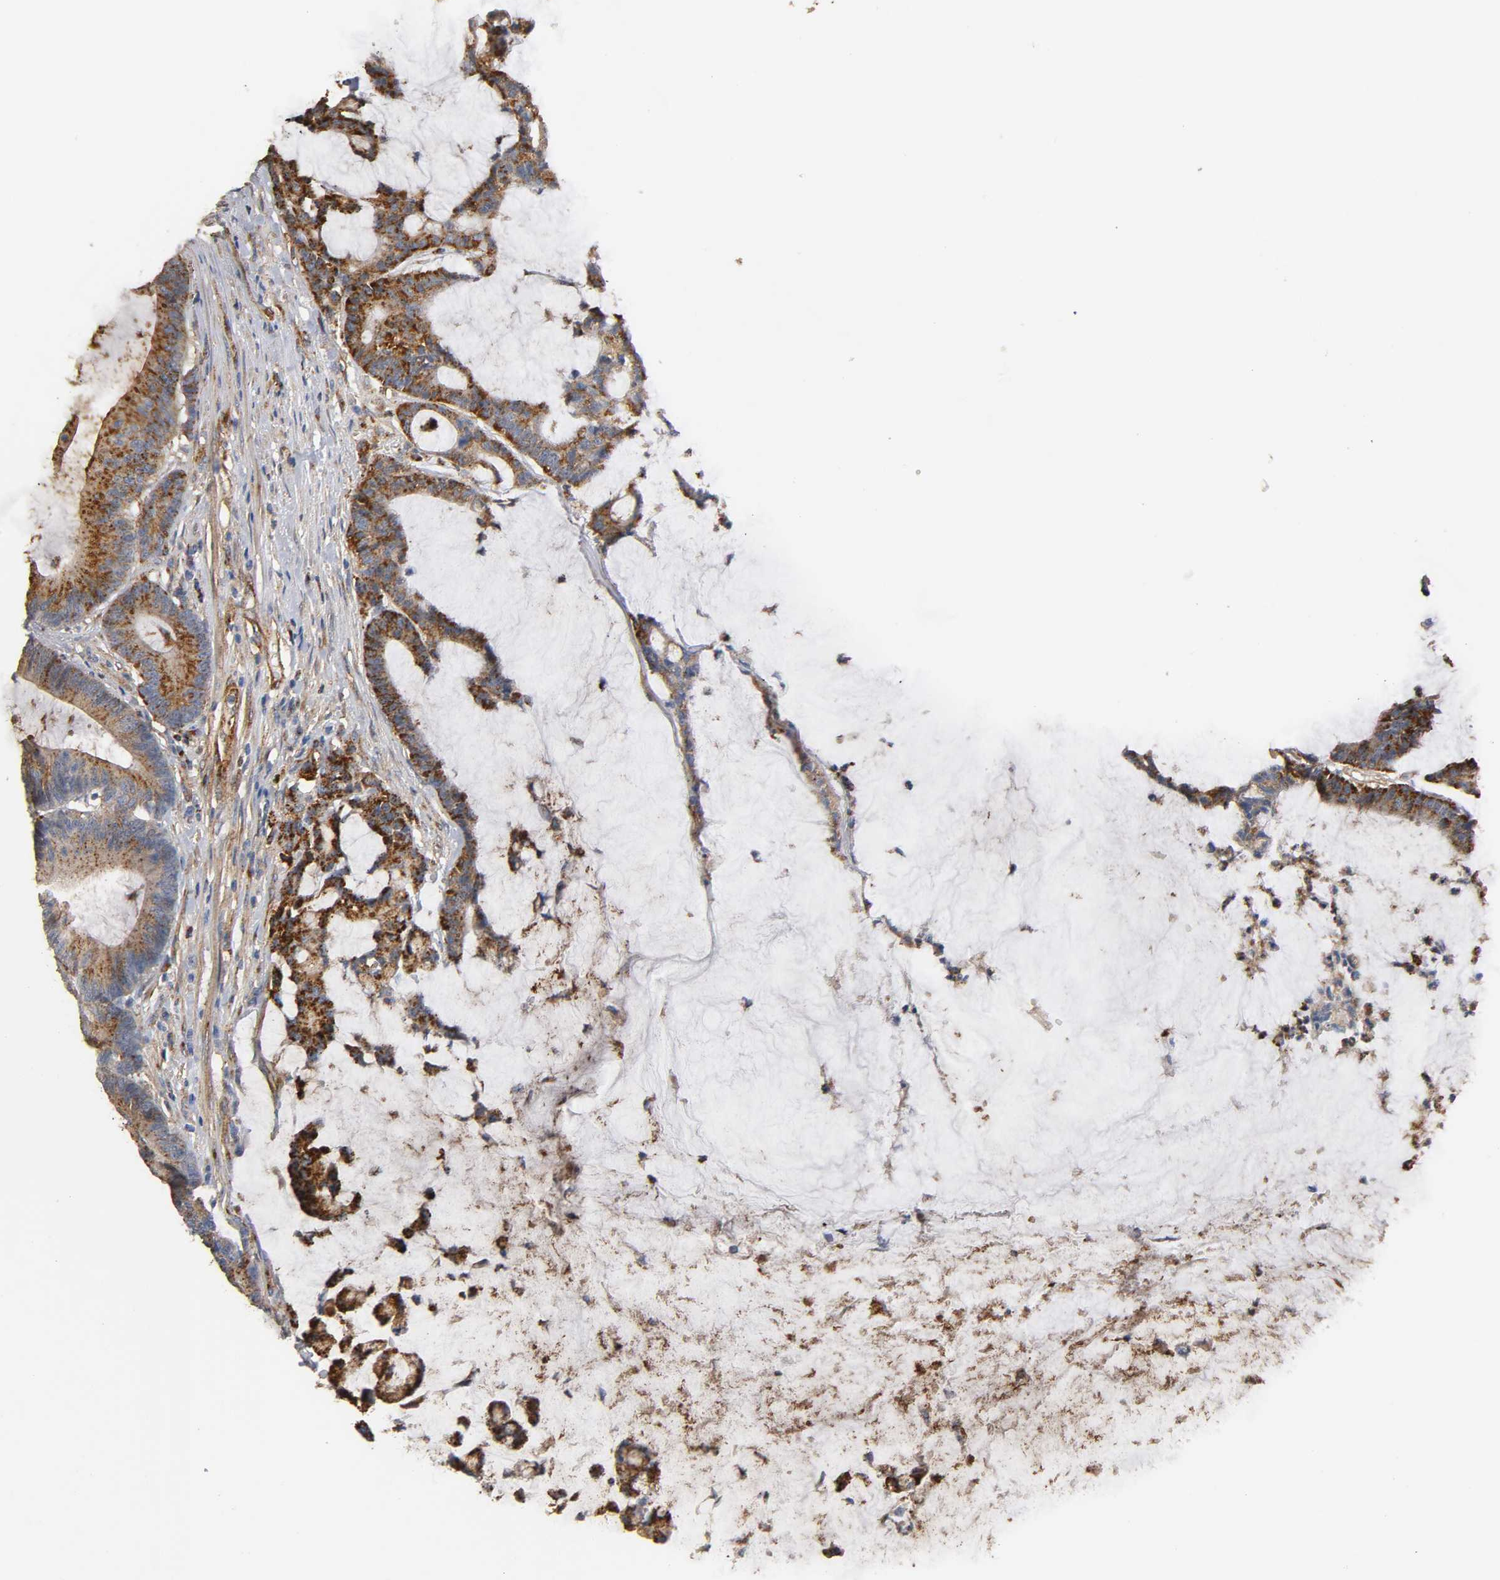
{"staining": {"intensity": "moderate", "quantity": "25%-75%", "location": "cytoplasmic/membranous"}, "tissue": "colorectal cancer", "cell_type": "Tumor cells", "image_type": "cancer", "snomed": [{"axis": "morphology", "description": "Adenocarcinoma, NOS"}, {"axis": "topography", "description": "Colon"}], "caption": "Colorectal adenocarcinoma stained for a protein reveals moderate cytoplasmic/membranous positivity in tumor cells. The protein of interest is shown in brown color, while the nuclei are stained blue.", "gene": "IFITM3", "patient": {"sex": "female", "age": 84}}